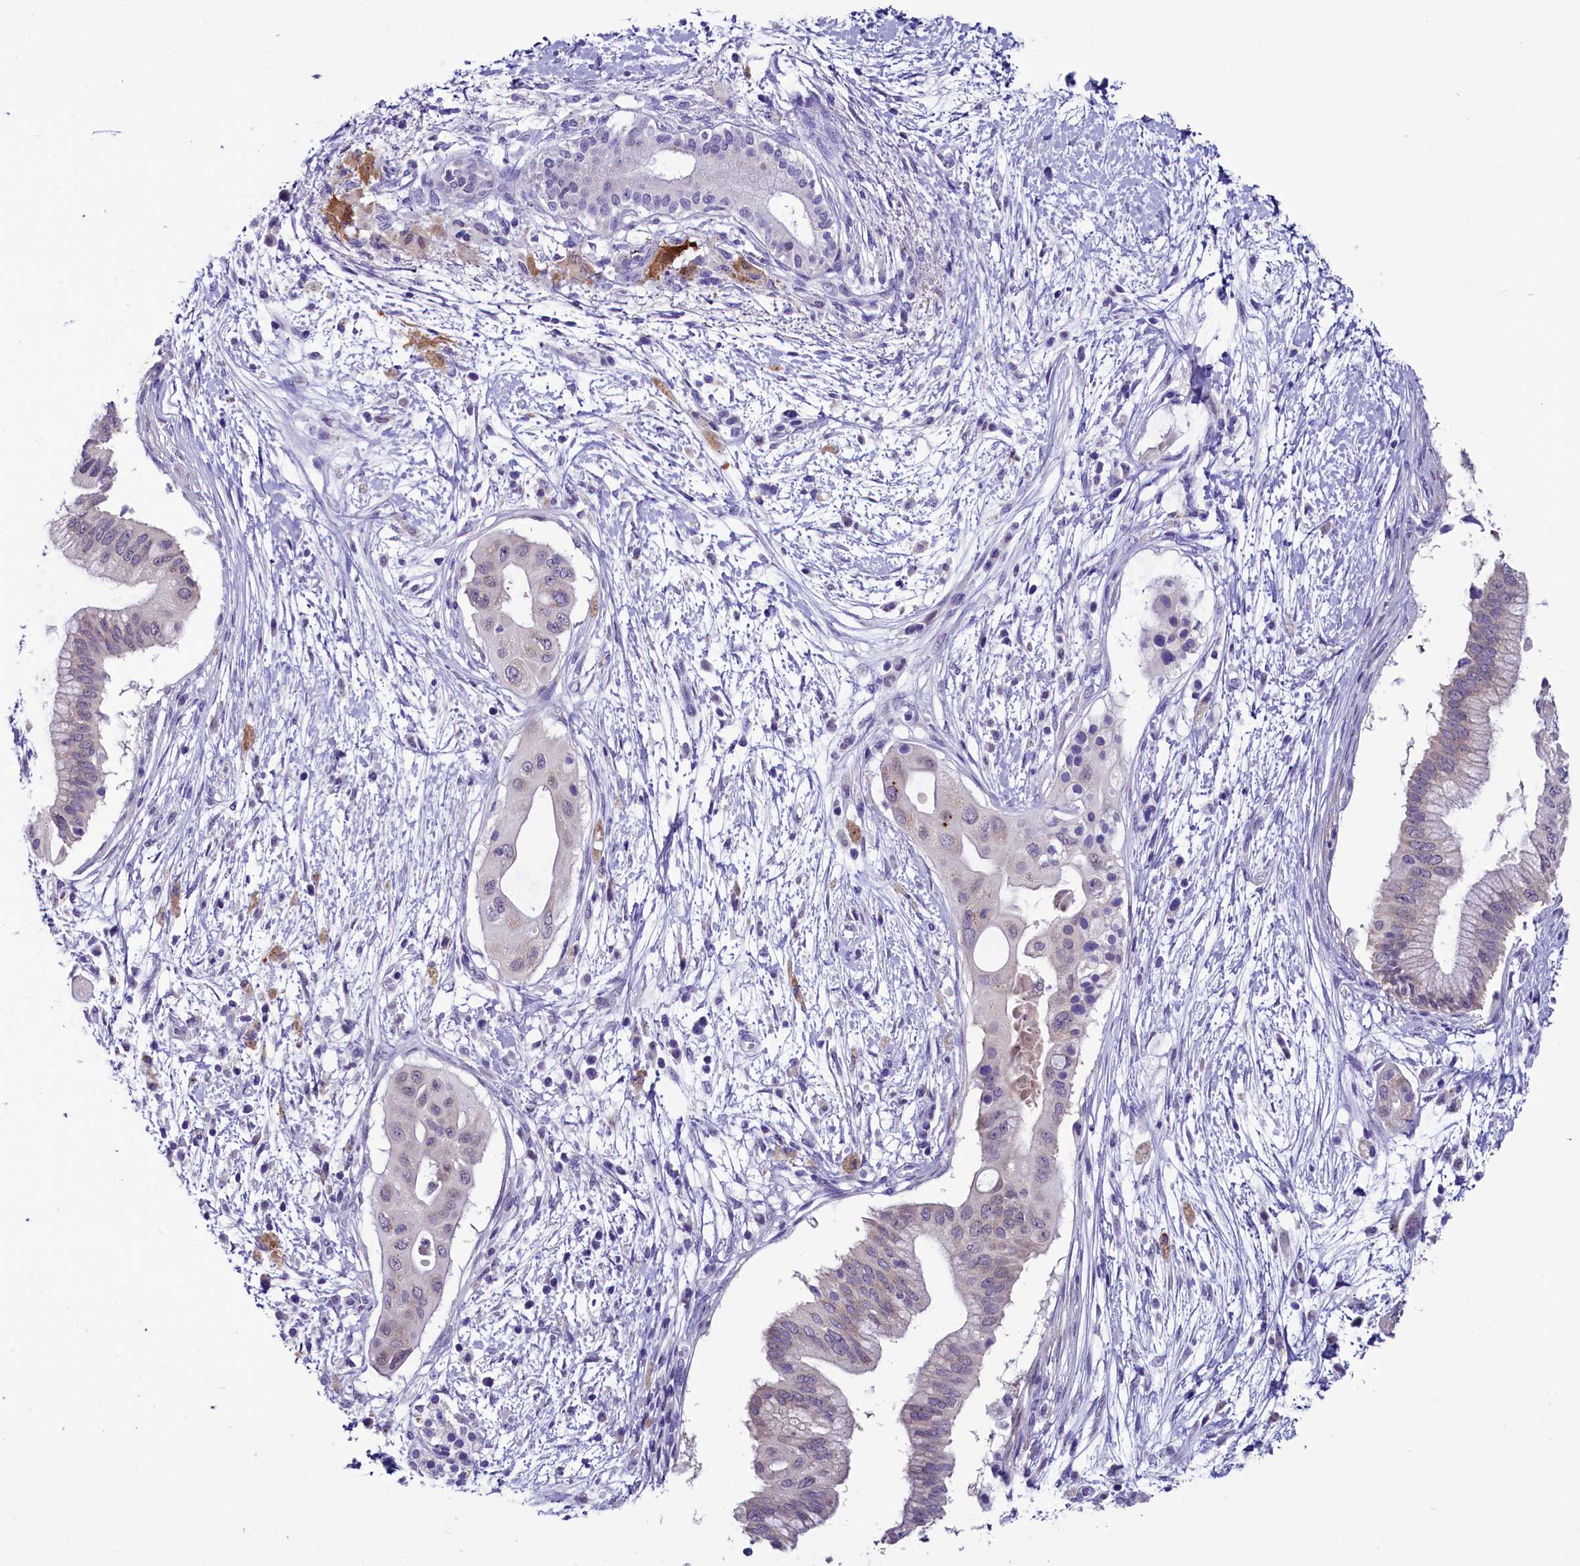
{"staining": {"intensity": "negative", "quantity": "none", "location": "none"}, "tissue": "pancreatic cancer", "cell_type": "Tumor cells", "image_type": "cancer", "snomed": [{"axis": "morphology", "description": "Adenocarcinoma, NOS"}, {"axis": "topography", "description": "Pancreas"}], "caption": "Immunohistochemistry micrograph of neoplastic tissue: pancreatic cancer (adenocarcinoma) stained with DAB (3,3'-diaminobenzidine) exhibits no significant protein expression in tumor cells. The staining is performed using DAB (3,3'-diaminobenzidine) brown chromogen with nuclei counter-stained in using hematoxylin.", "gene": "SCD5", "patient": {"sex": "male", "age": 68}}